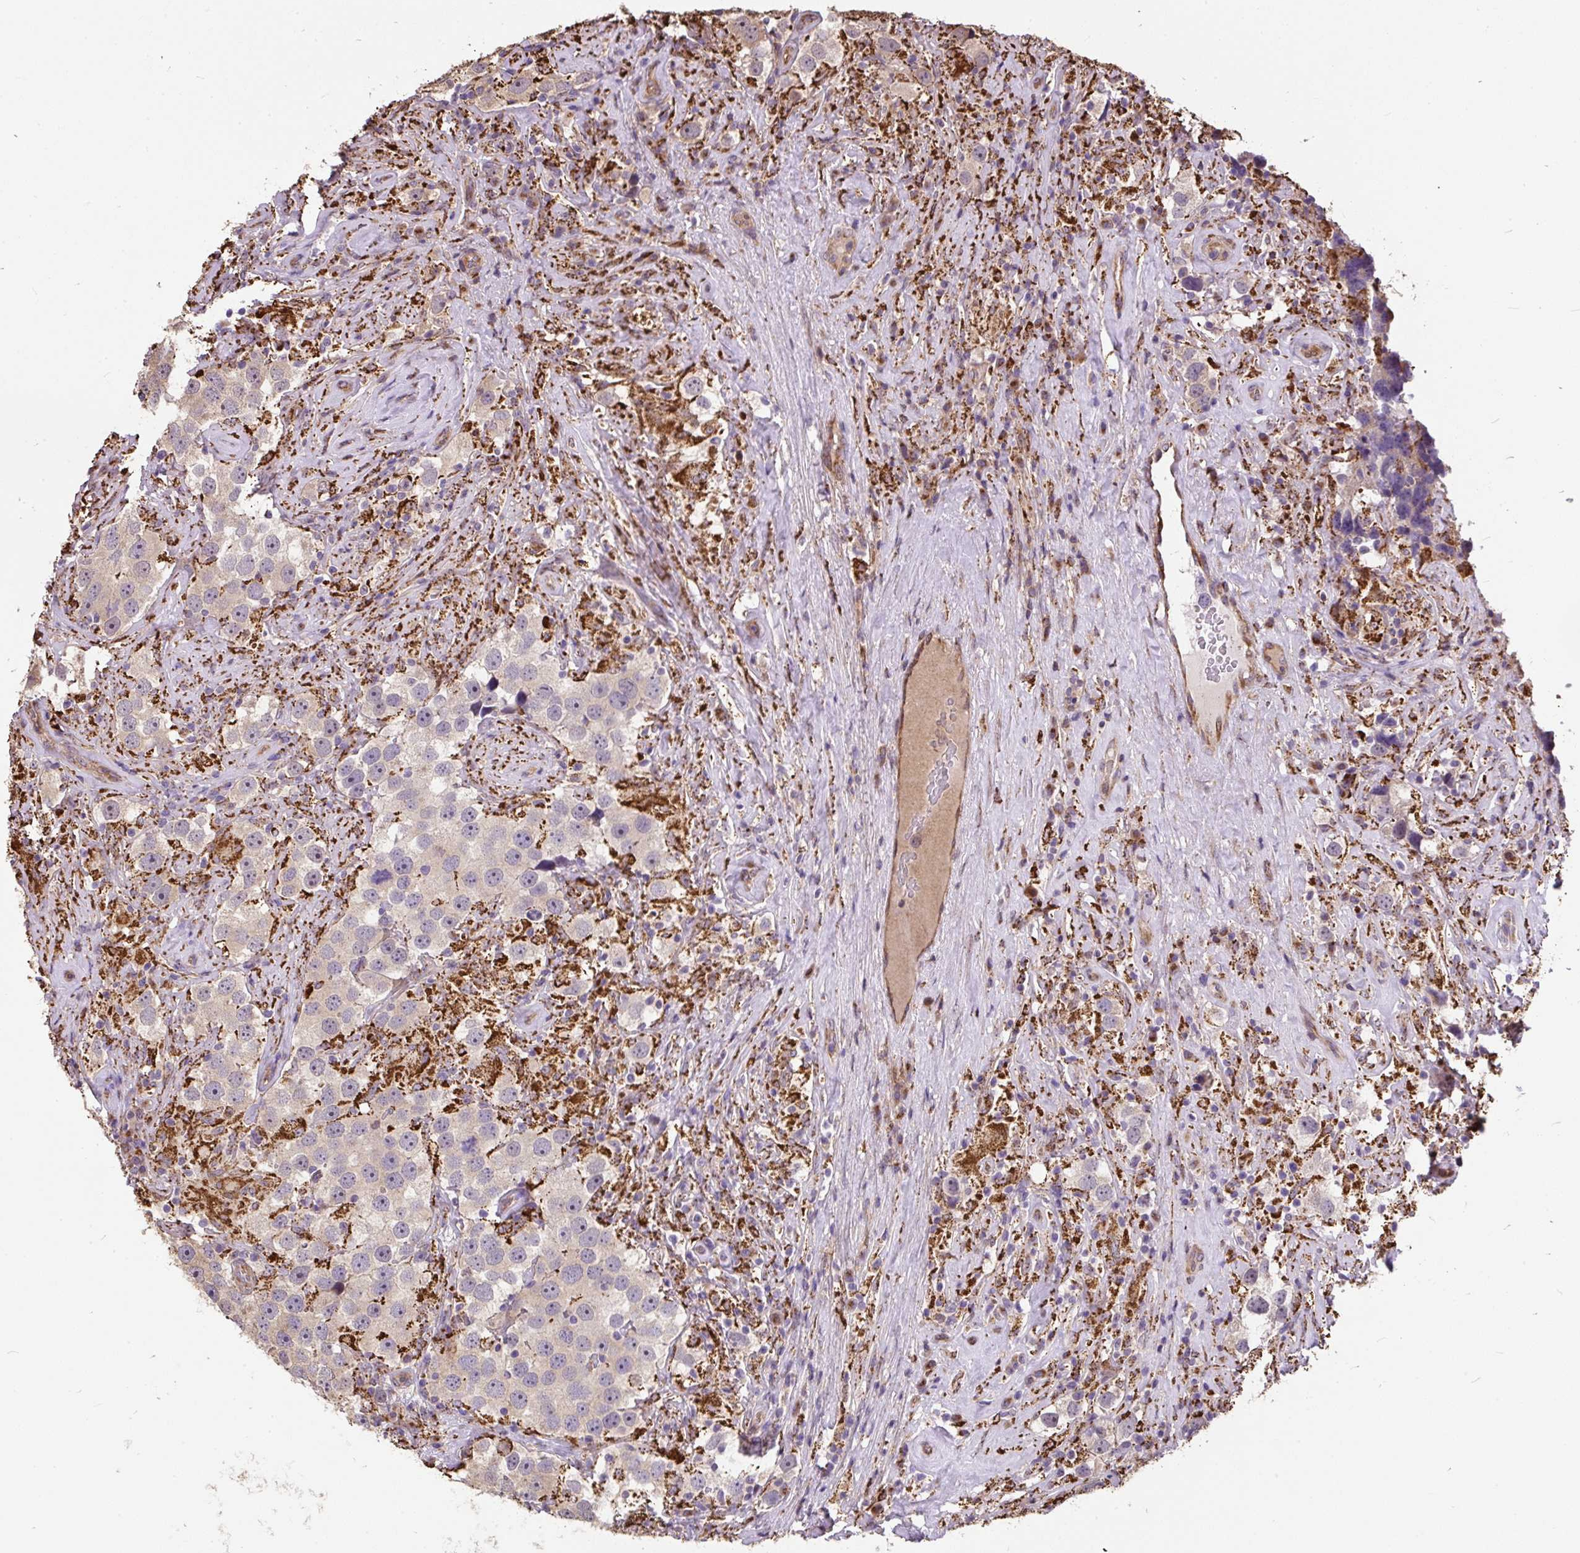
{"staining": {"intensity": "weak", "quantity": "<25%", "location": "cytoplasmic/membranous"}, "tissue": "testis cancer", "cell_type": "Tumor cells", "image_type": "cancer", "snomed": [{"axis": "morphology", "description": "Seminoma, NOS"}, {"axis": "topography", "description": "Testis"}], "caption": "The photomicrograph reveals no staining of tumor cells in seminoma (testis).", "gene": "PUS7L", "patient": {"sex": "male", "age": 49}}